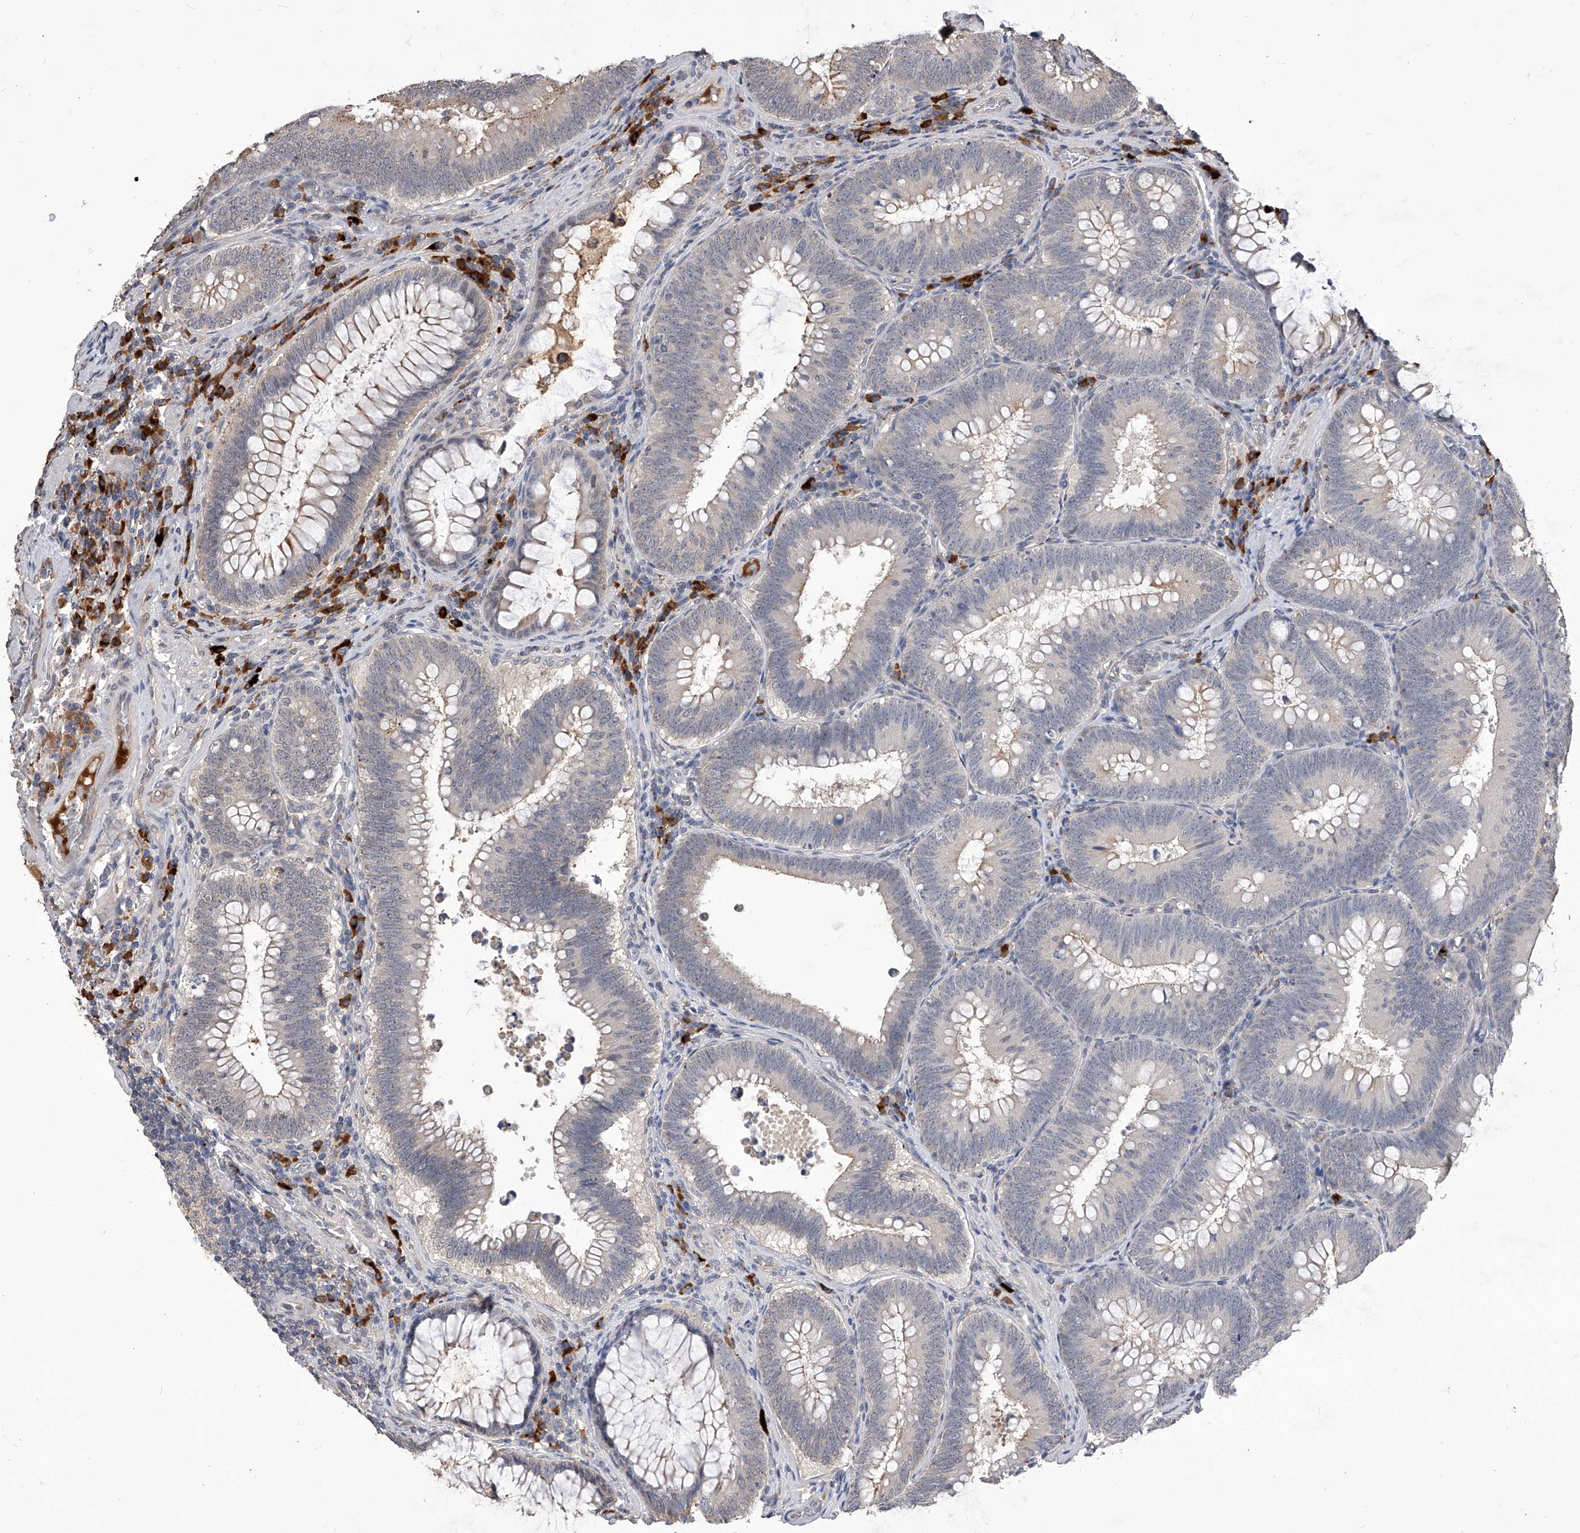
{"staining": {"intensity": "weak", "quantity": "<25%", "location": "cytoplasmic/membranous"}, "tissue": "colorectal cancer", "cell_type": "Tumor cells", "image_type": "cancer", "snomed": [{"axis": "morphology", "description": "Normal tissue, NOS"}, {"axis": "topography", "description": "Colon"}], "caption": "Immunohistochemistry (IHC) image of human colorectal cancer stained for a protein (brown), which displays no staining in tumor cells.", "gene": "CFAP410", "patient": {"sex": "female", "age": 82}}